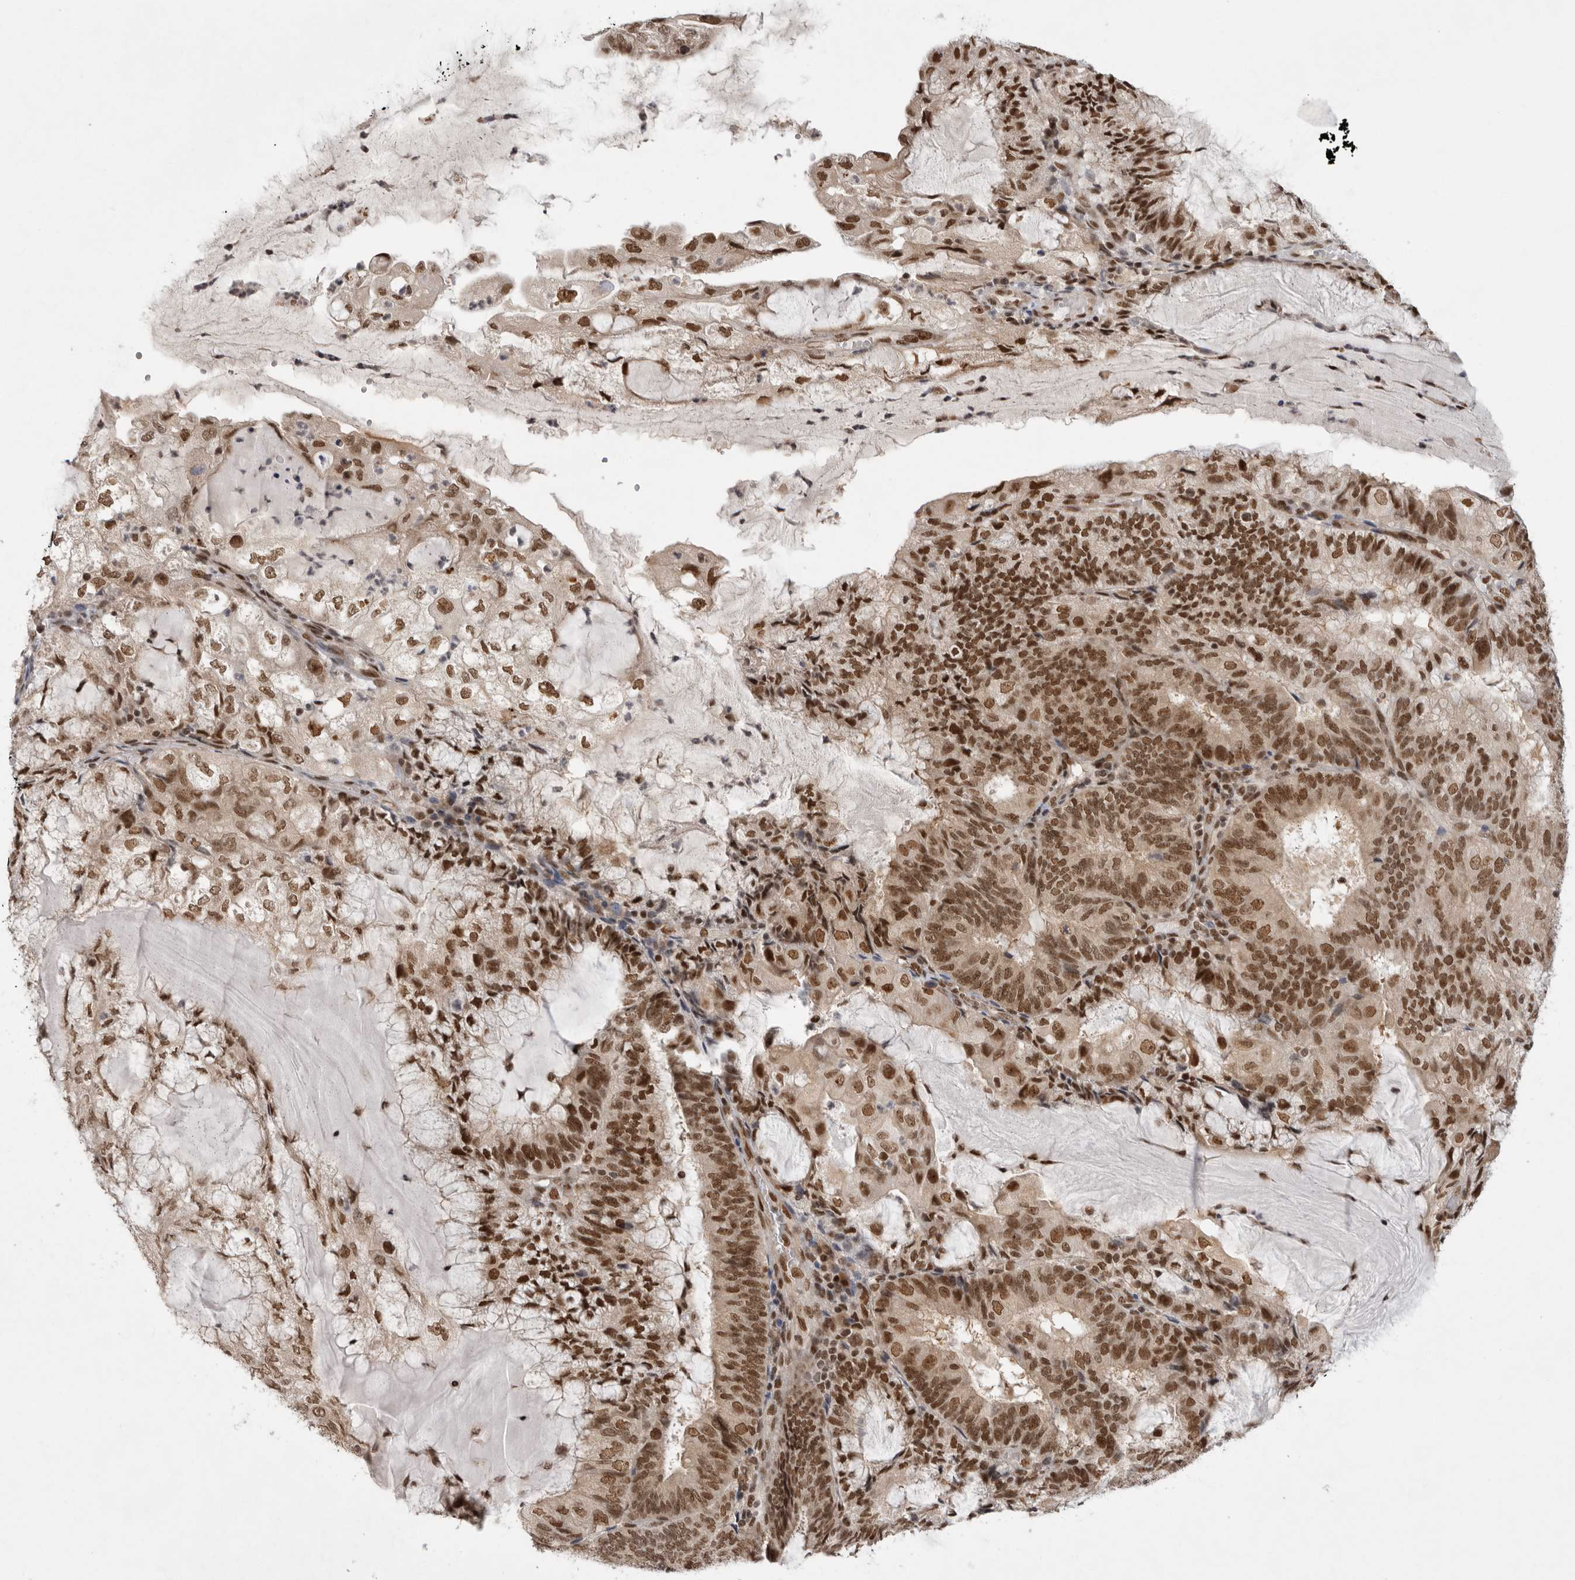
{"staining": {"intensity": "moderate", "quantity": ">75%", "location": "nuclear"}, "tissue": "endometrial cancer", "cell_type": "Tumor cells", "image_type": "cancer", "snomed": [{"axis": "morphology", "description": "Adenocarcinoma, NOS"}, {"axis": "topography", "description": "Endometrium"}], "caption": "Protein expression analysis of endometrial cancer exhibits moderate nuclear staining in approximately >75% of tumor cells.", "gene": "ZNF830", "patient": {"sex": "female", "age": 81}}